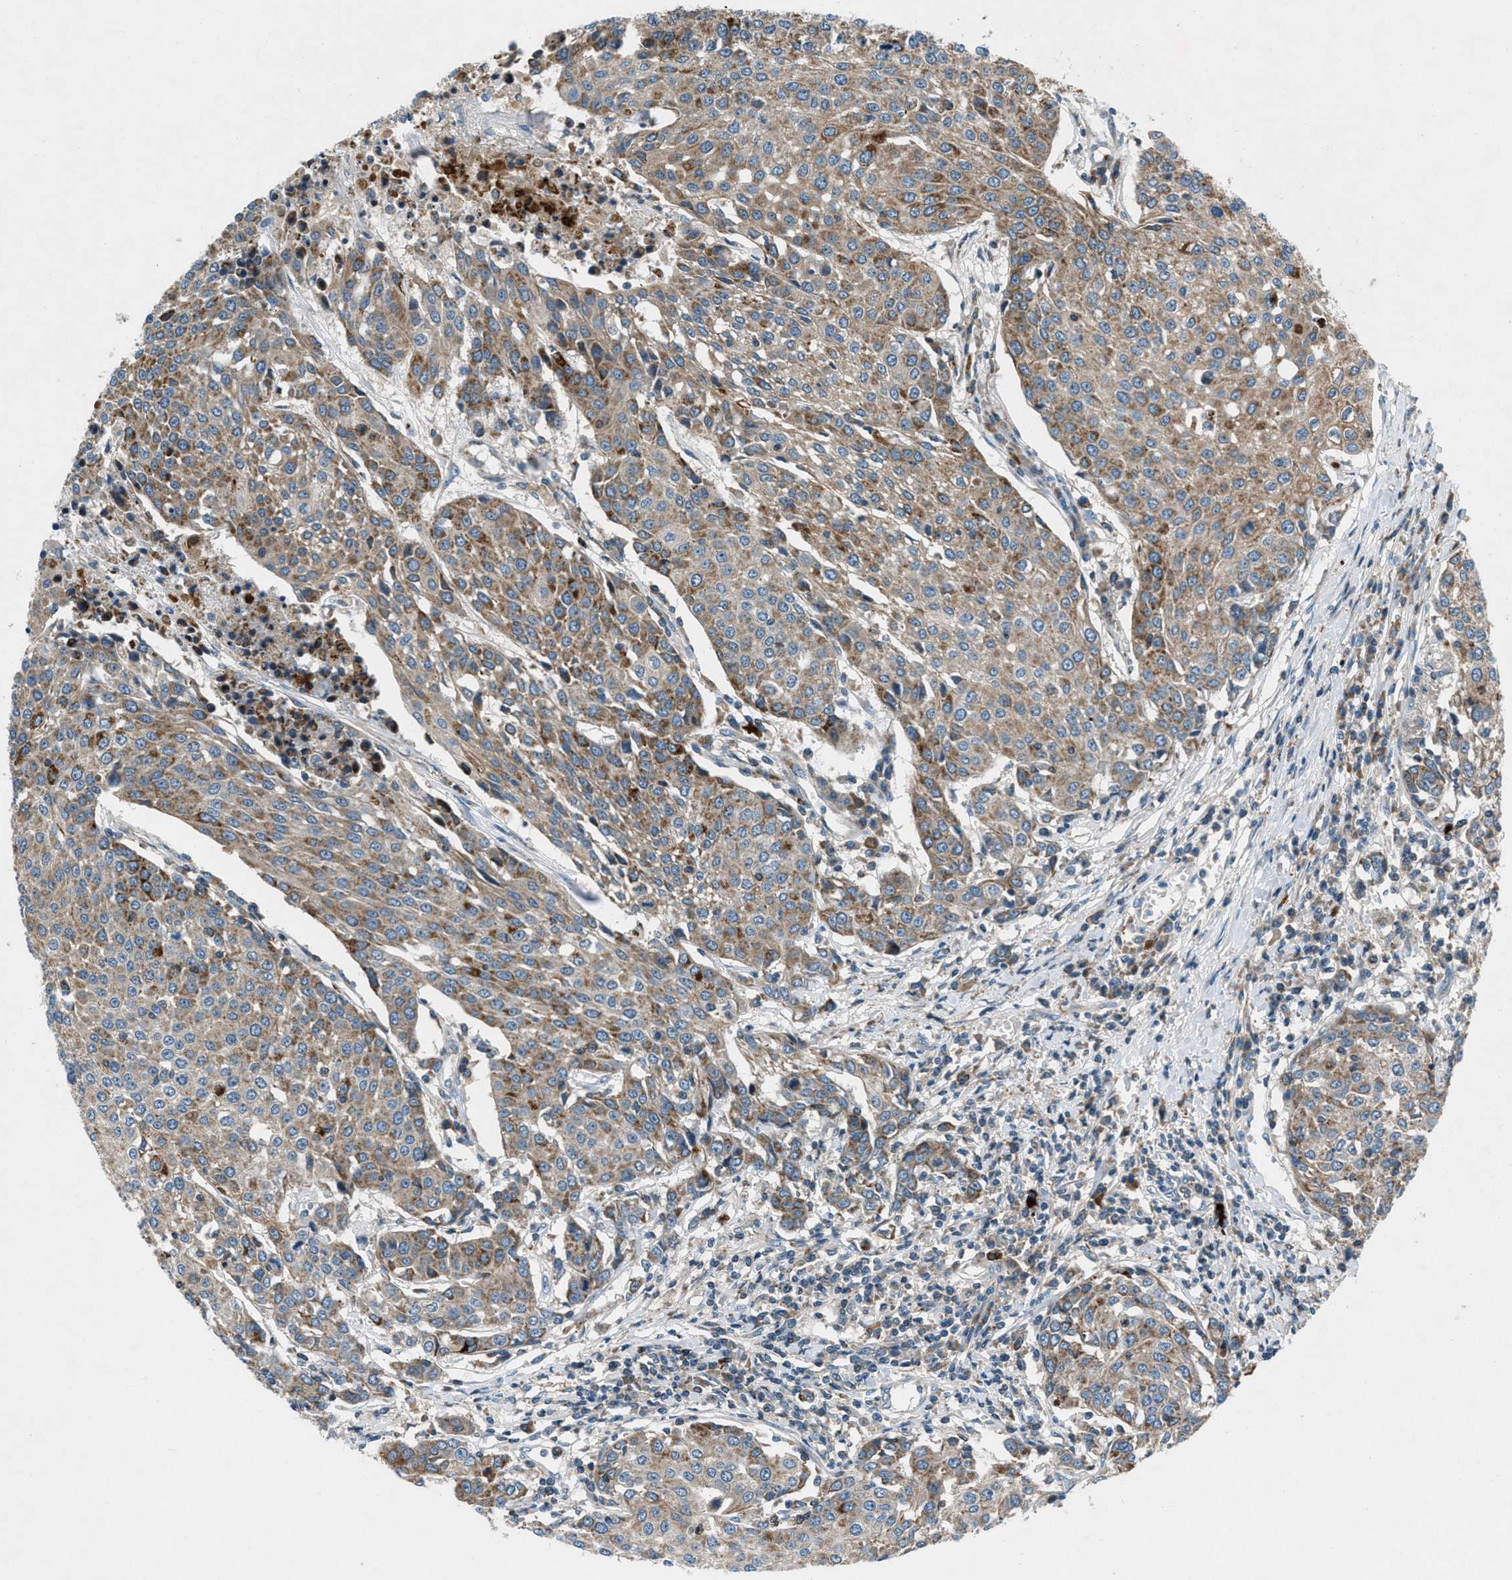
{"staining": {"intensity": "moderate", "quantity": ">75%", "location": "cytoplasmic/membranous"}, "tissue": "urothelial cancer", "cell_type": "Tumor cells", "image_type": "cancer", "snomed": [{"axis": "morphology", "description": "Urothelial carcinoma, High grade"}, {"axis": "topography", "description": "Urinary bladder"}], "caption": "A brown stain shows moderate cytoplasmic/membranous positivity of a protein in urothelial cancer tumor cells.", "gene": "CLEC2D", "patient": {"sex": "female", "age": 85}}